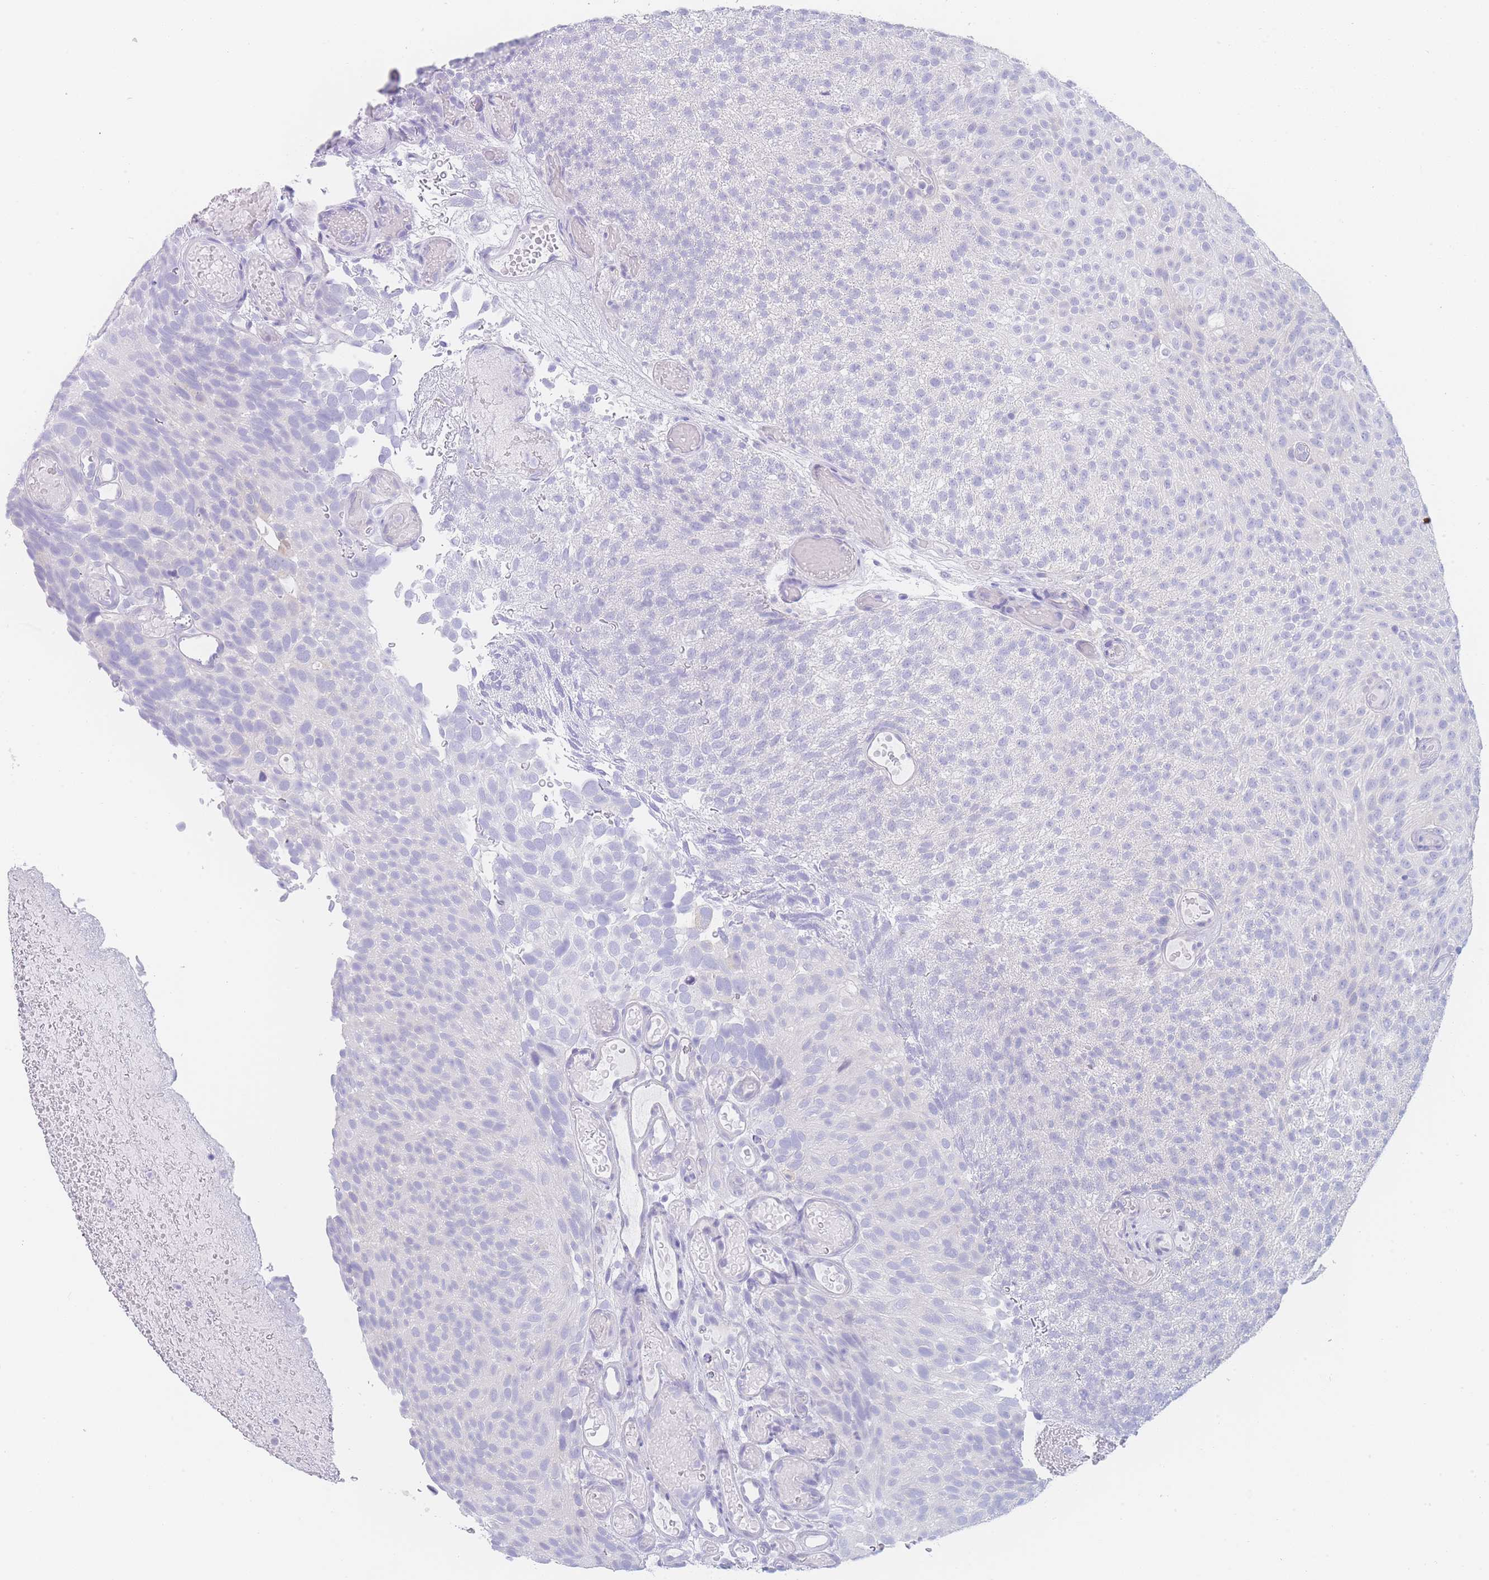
{"staining": {"intensity": "negative", "quantity": "none", "location": "none"}, "tissue": "urothelial cancer", "cell_type": "Tumor cells", "image_type": "cancer", "snomed": [{"axis": "morphology", "description": "Urothelial carcinoma, Low grade"}, {"axis": "topography", "description": "Urinary bladder"}], "caption": "This is an immunohistochemistry photomicrograph of urothelial cancer. There is no positivity in tumor cells.", "gene": "LZTFL1", "patient": {"sex": "male", "age": 78}}